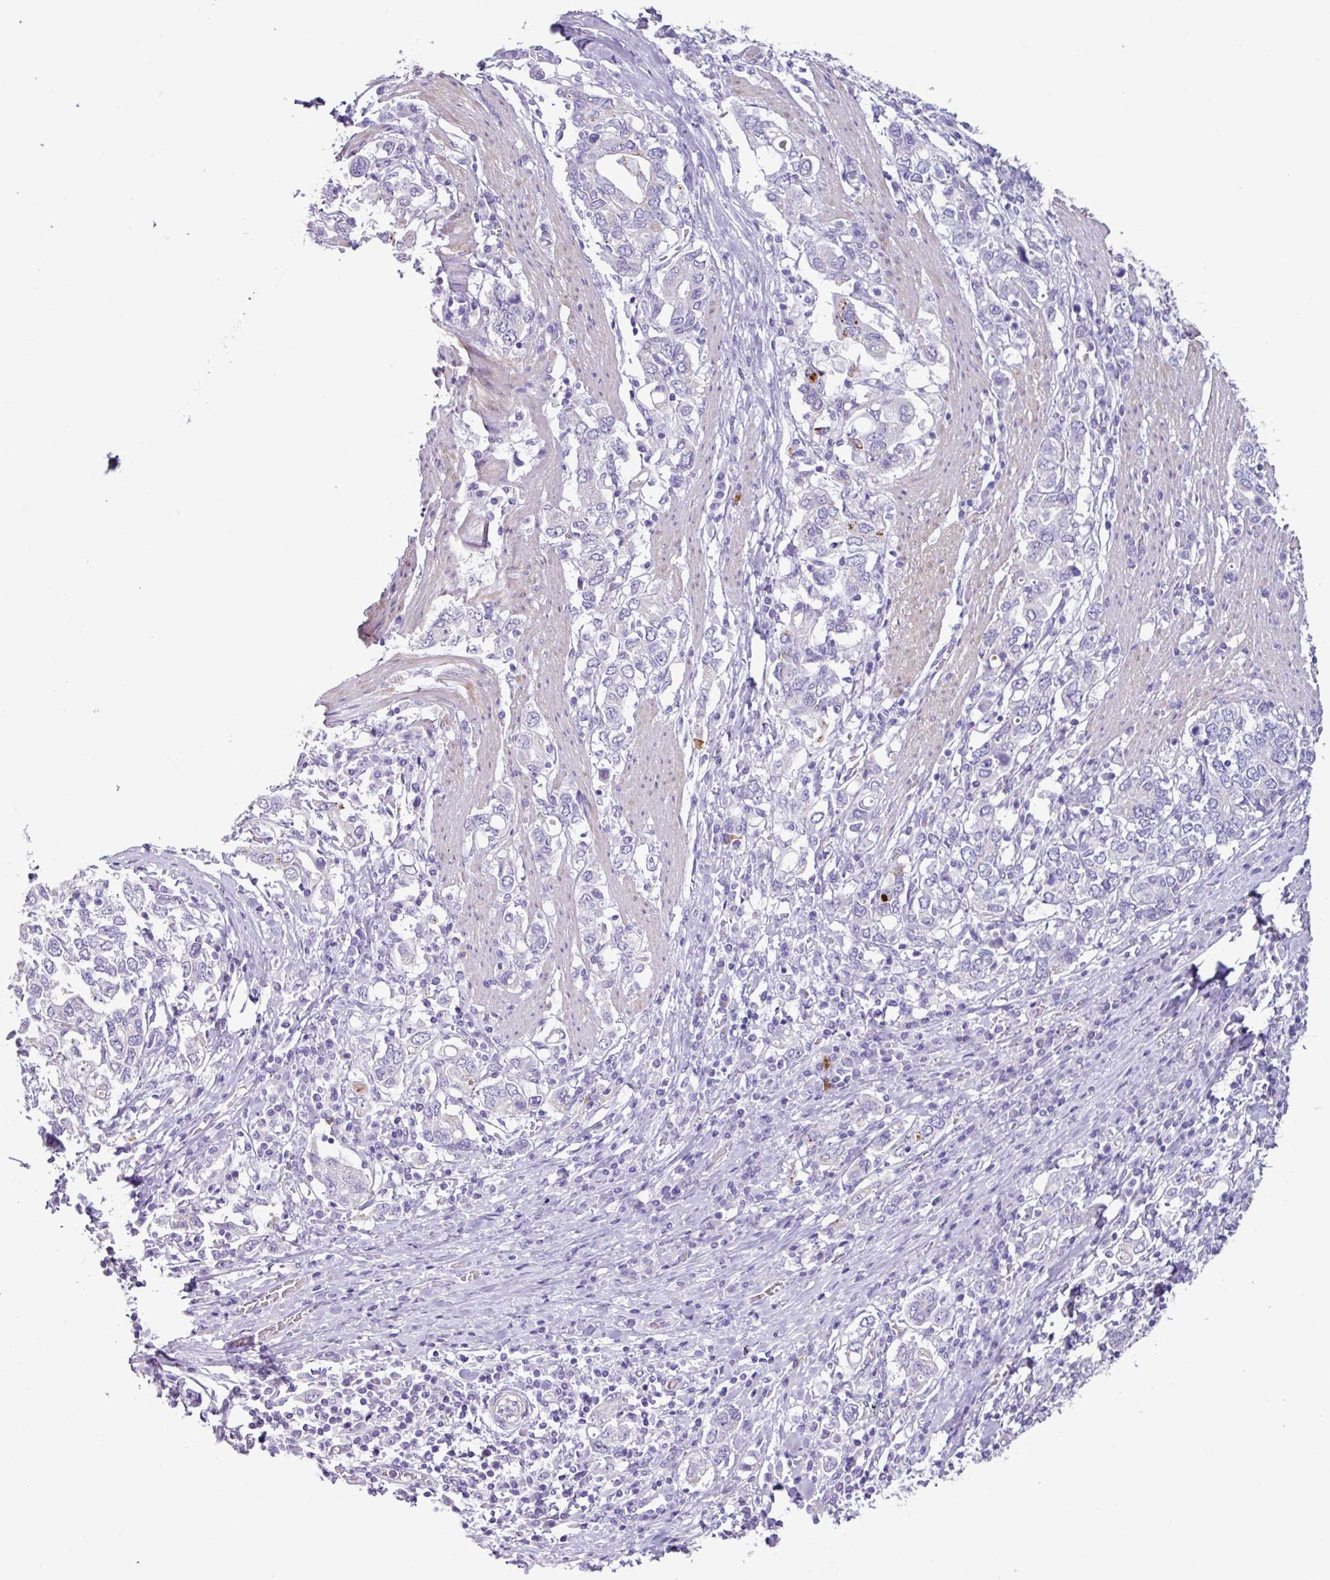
{"staining": {"intensity": "negative", "quantity": "none", "location": "none"}, "tissue": "stomach cancer", "cell_type": "Tumor cells", "image_type": "cancer", "snomed": [{"axis": "morphology", "description": "Adenocarcinoma, NOS"}, {"axis": "topography", "description": "Stomach, upper"}, {"axis": "topography", "description": "Stomach"}], "caption": "High magnification brightfield microscopy of stomach cancer (adenocarcinoma) stained with DAB (3,3'-diaminobenzidine) (brown) and counterstained with hematoxylin (blue): tumor cells show no significant staining. (DAB (3,3'-diaminobenzidine) immunohistochemistry, high magnification).", "gene": "OTX1", "patient": {"sex": "male", "age": 62}}